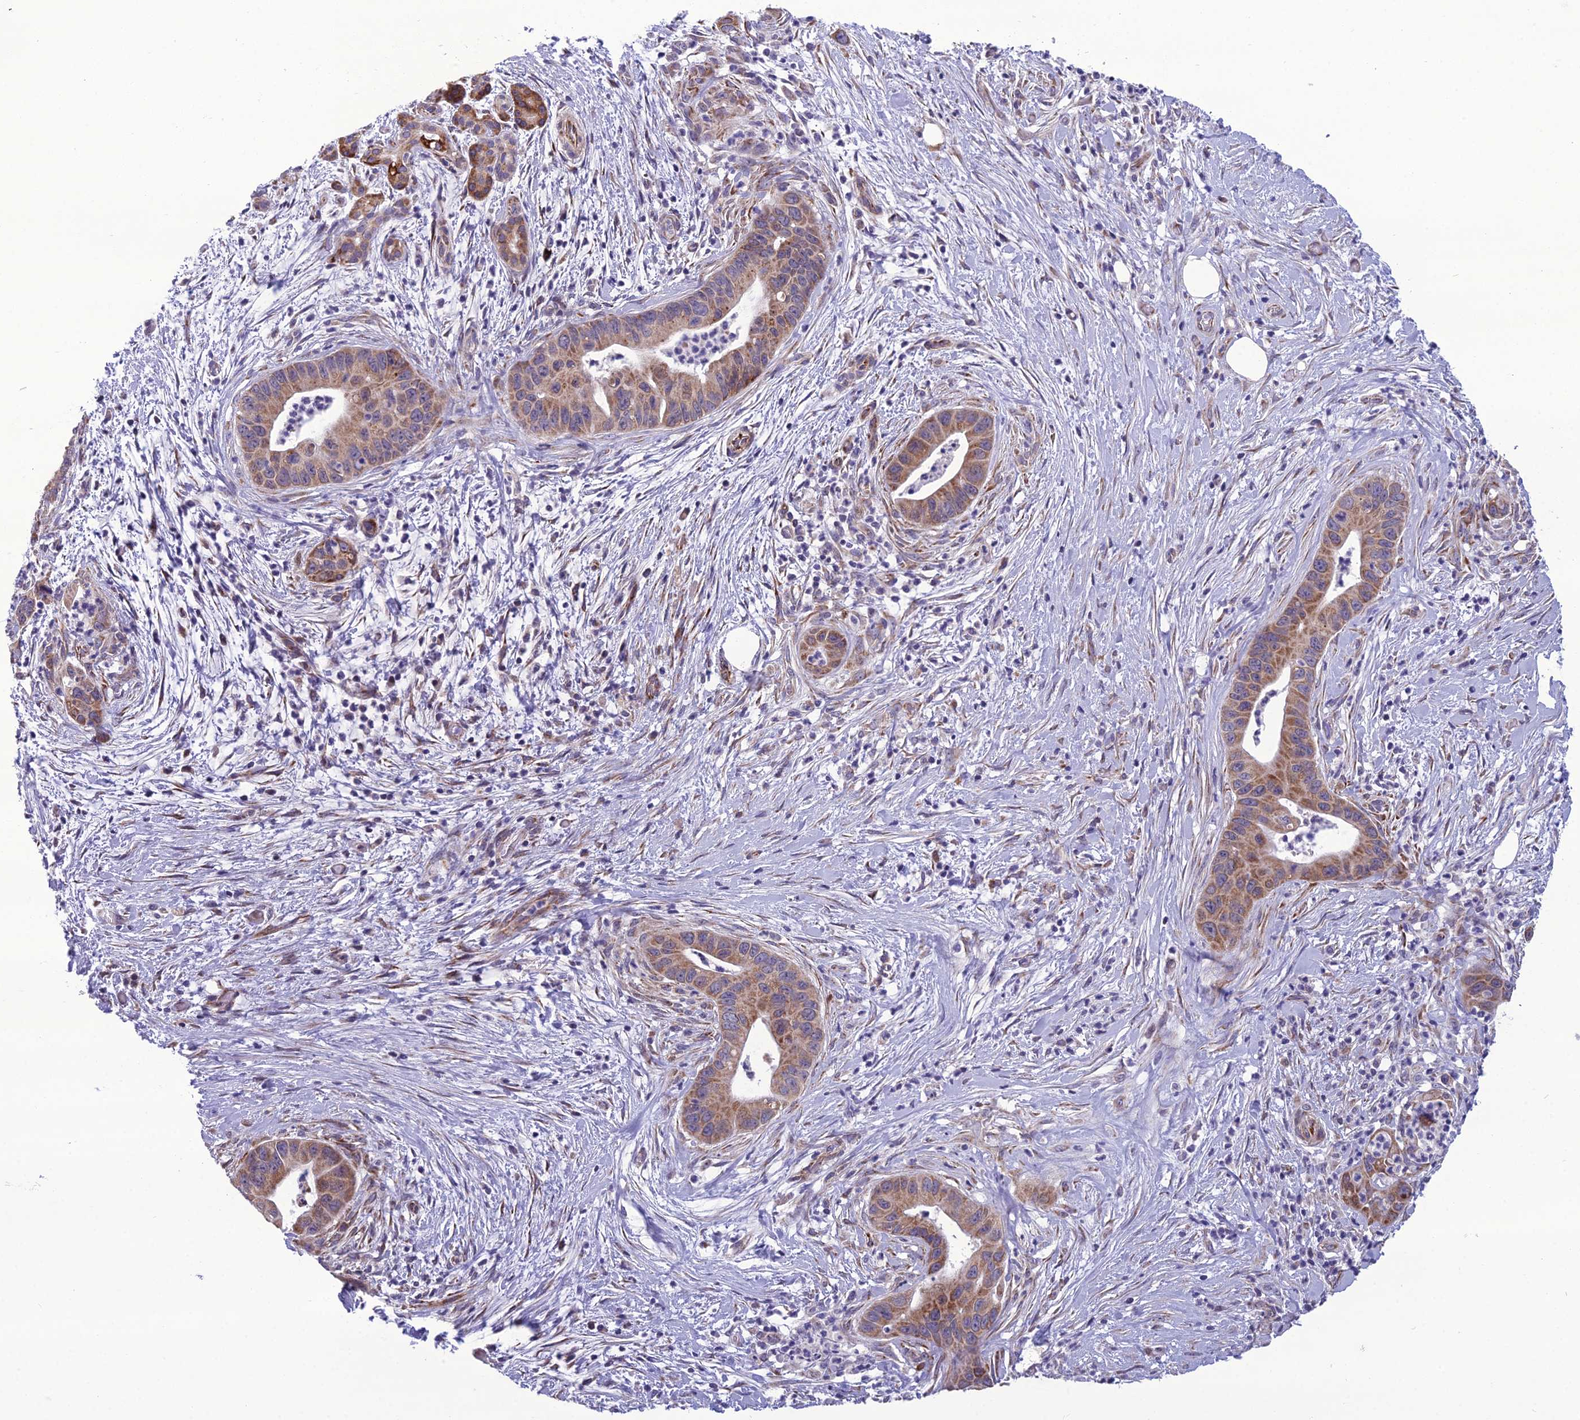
{"staining": {"intensity": "moderate", "quantity": ">75%", "location": "cytoplasmic/membranous"}, "tissue": "pancreatic cancer", "cell_type": "Tumor cells", "image_type": "cancer", "snomed": [{"axis": "morphology", "description": "Adenocarcinoma, NOS"}, {"axis": "topography", "description": "Pancreas"}], "caption": "About >75% of tumor cells in human pancreatic cancer (adenocarcinoma) reveal moderate cytoplasmic/membranous protein positivity as visualized by brown immunohistochemical staining.", "gene": "NODAL", "patient": {"sex": "male", "age": 73}}